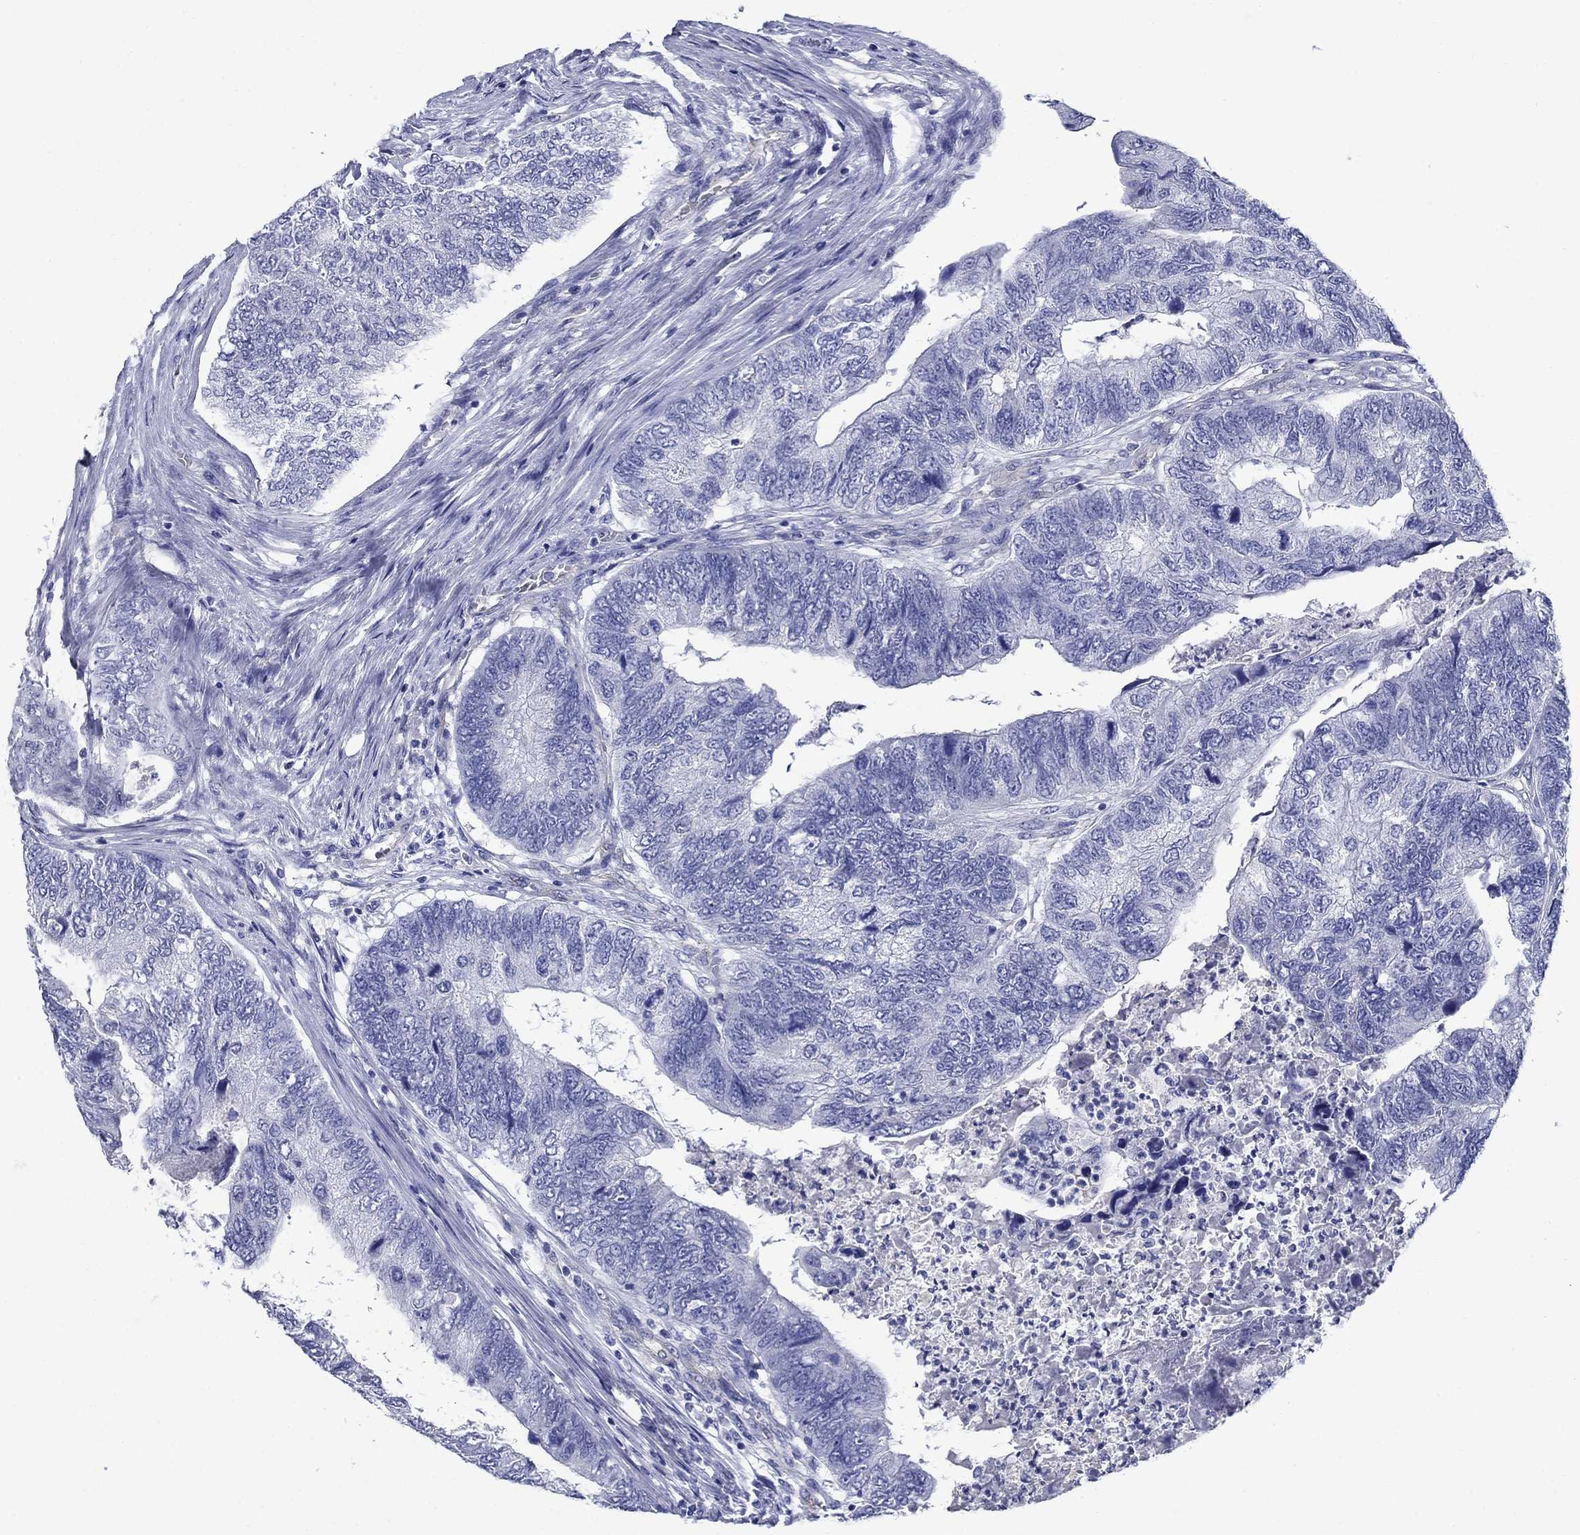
{"staining": {"intensity": "negative", "quantity": "none", "location": "none"}, "tissue": "colorectal cancer", "cell_type": "Tumor cells", "image_type": "cancer", "snomed": [{"axis": "morphology", "description": "Adenocarcinoma, NOS"}, {"axis": "topography", "description": "Colon"}], "caption": "A micrograph of colorectal adenocarcinoma stained for a protein reveals no brown staining in tumor cells.", "gene": "SMCP", "patient": {"sex": "female", "age": 67}}